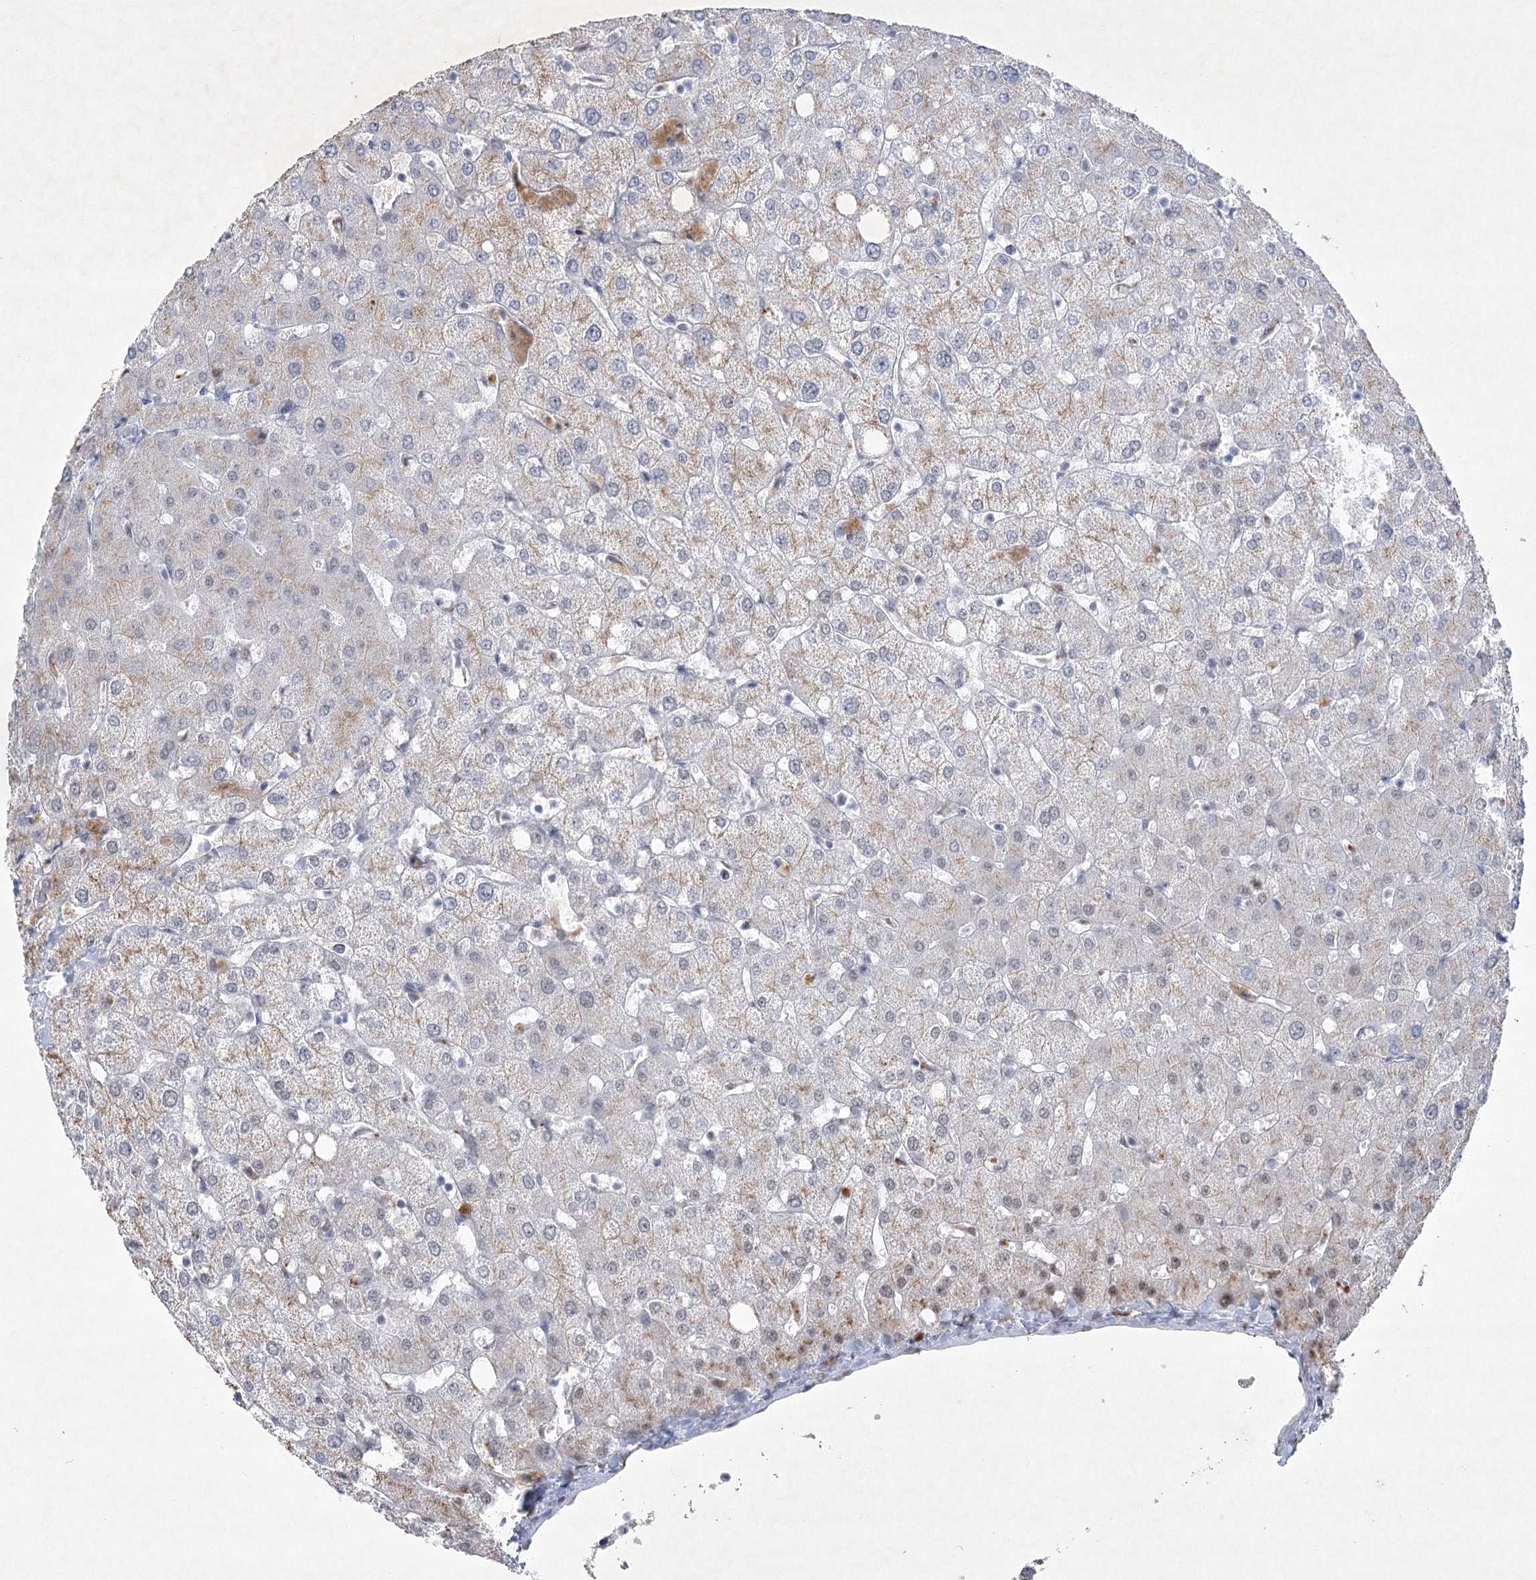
{"staining": {"intensity": "negative", "quantity": "none", "location": "none"}, "tissue": "liver", "cell_type": "Cholangiocytes", "image_type": "normal", "snomed": [{"axis": "morphology", "description": "Normal tissue, NOS"}, {"axis": "topography", "description": "Liver"}], "caption": "An immunohistochemistry (IHC) histopathology image of benign liver is shown. There is no staining in cholangiocytes of liver.", "gene": "ENSG00000275740", "patient": {"sex": "female", "age": 54}}